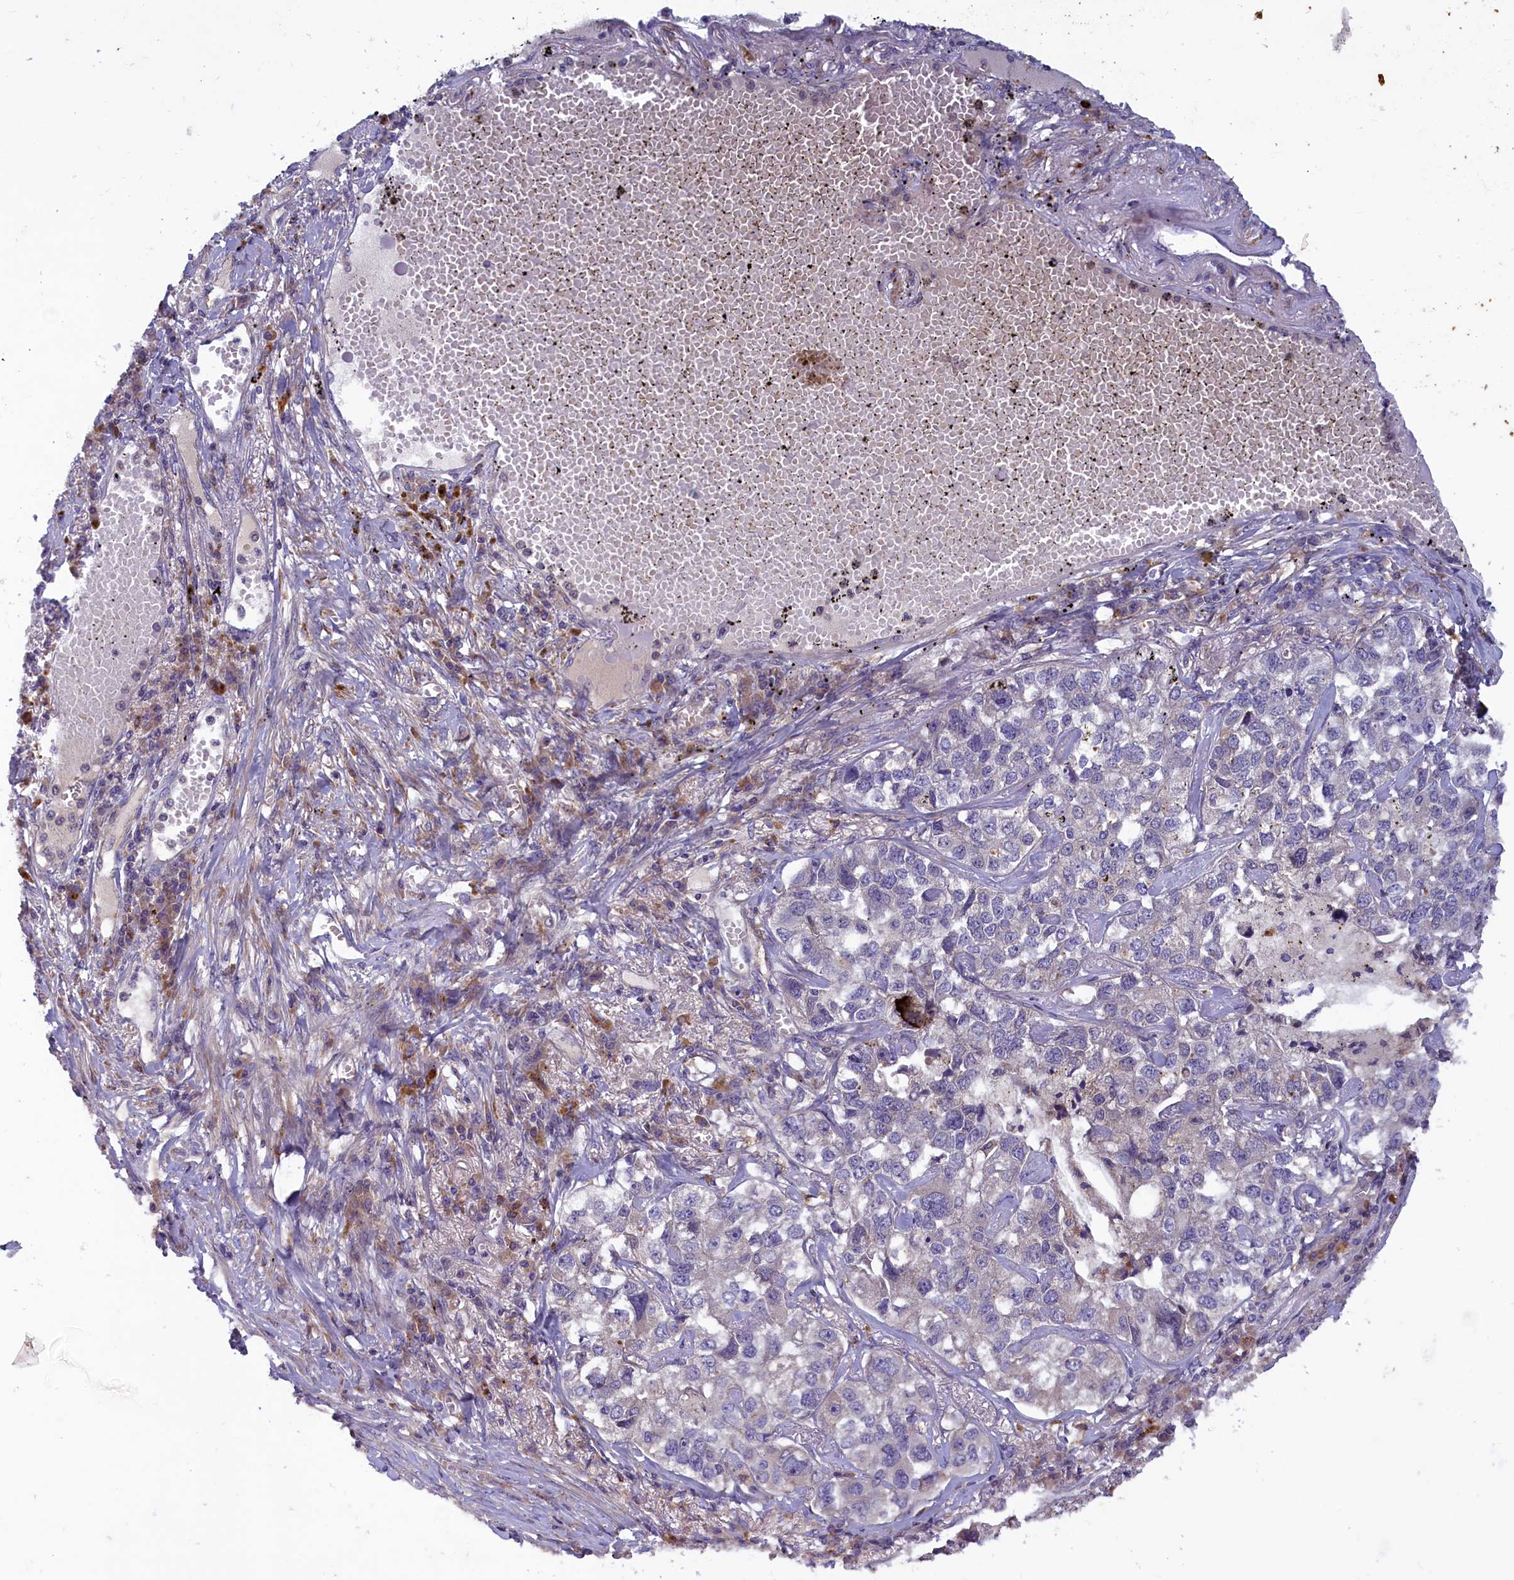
{"staining": {"intensity": "negative", "quantity": "none", "location": "none"}, "tissue": "lung cancer", "cell_type": "Tumor cells", "image_type": "cancer", "snomed": [{"axis": "morphology", "description": "Adenocarcinoma, NOS"}, {"axis": "topography", "description": "Lung"}], "caption": "A high-resolution micrograph shows immunohistochemistry staining of lung cancer (adenocarcinoma), which shows no significant staining in tumor cells.", "gene": "NUBP1", "patient": {"sex": "male", "age": 49}}